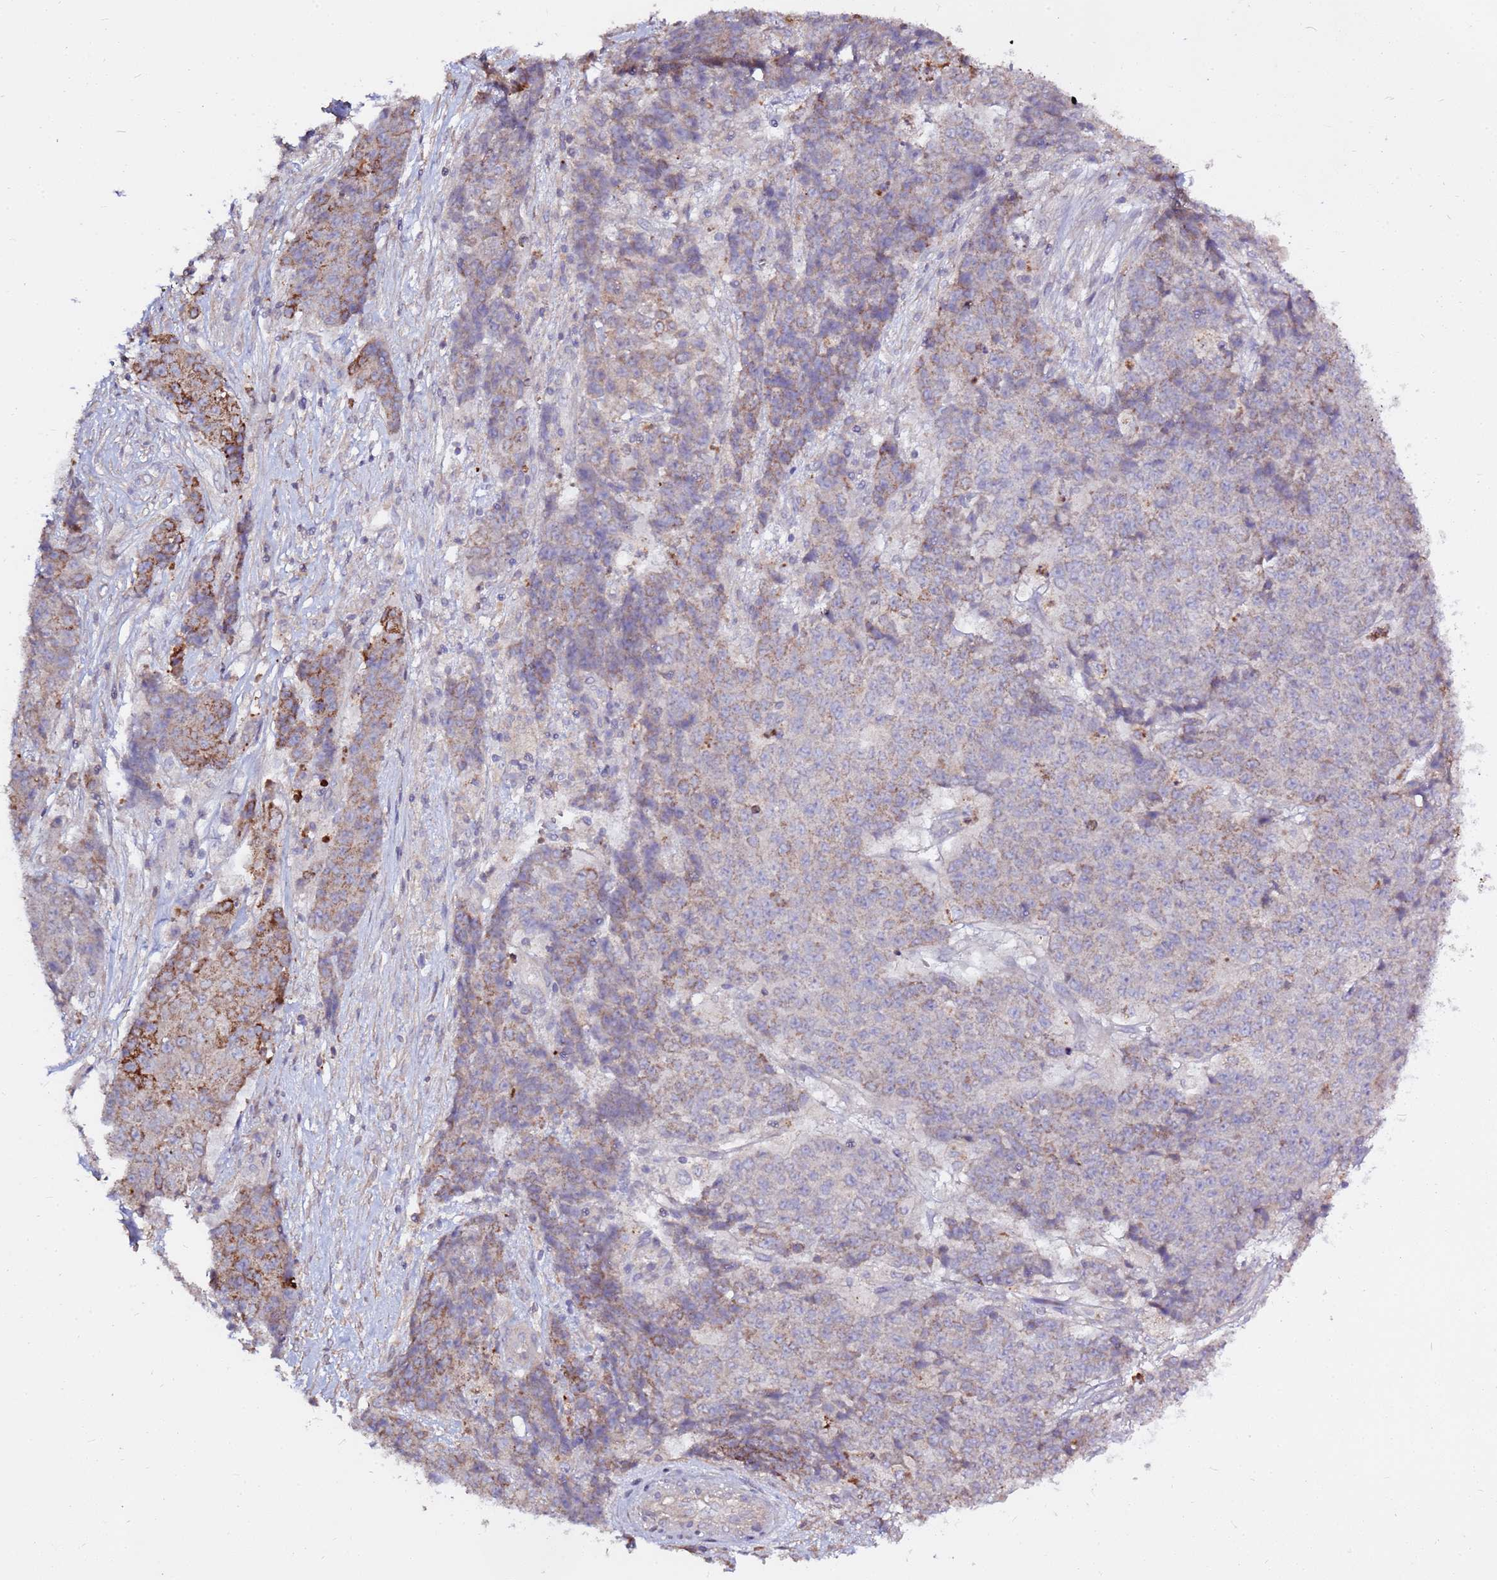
{"staining": {"intensity": "strong", "quantity": "<25%", "location": "cytoplasmic/membranous"}, "tissue": "ovarian cancer", "cell_type": "Tumor cells", "image_type": "cancer", "snomed": [{"axis": "morphology", "description": "Carcinoma, endometroid"}, {"axis": "topography", "description": "Ovary"}], "caption": "This image displays IHC staining of human endometroid carcinoma (ovarian), with medium strong cytoplasmic/membranous staining in approximately <25% of tumor cells.", "gene": "EVA1B", "patient": {"sex": "female", "age": 42}}